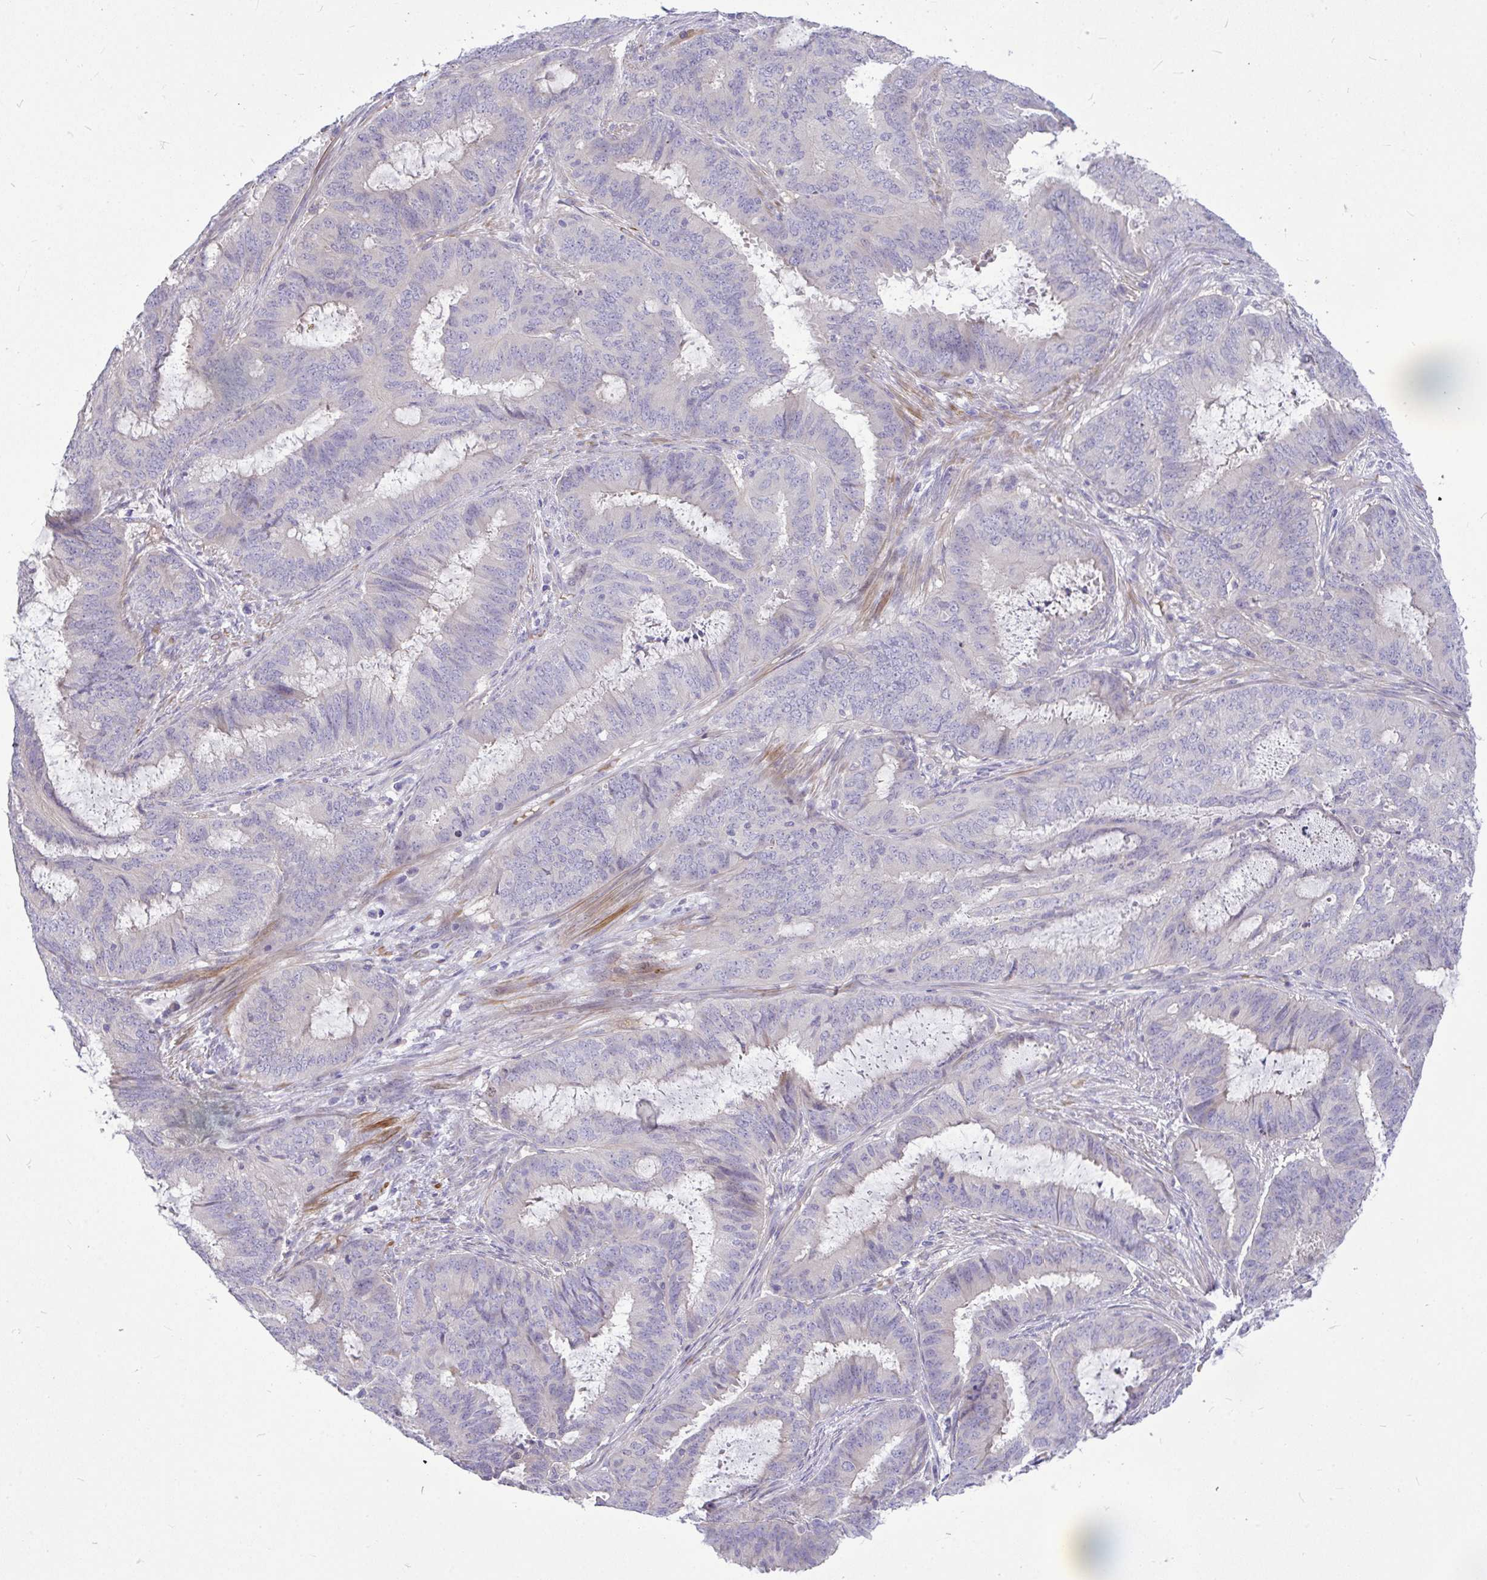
{"staining": {"intensity": "negative", "quantity": "none", "location": "none"}, "tissue": "endometrial cancer", "cell_type": "Tumor cells", "image_type": "cancer", "snomed": [{"axis": "morphology", "description": "Adenocarcinoma, NOS"}, {"axis": "topography", "description": "Endometrium"}], "caption": "Image shows no protein positivity in tumor cells of adenocarcinoma (endometrial) tissue.", "gene": "MOCS1", "patient": {"sex": "female", "age": 51}}